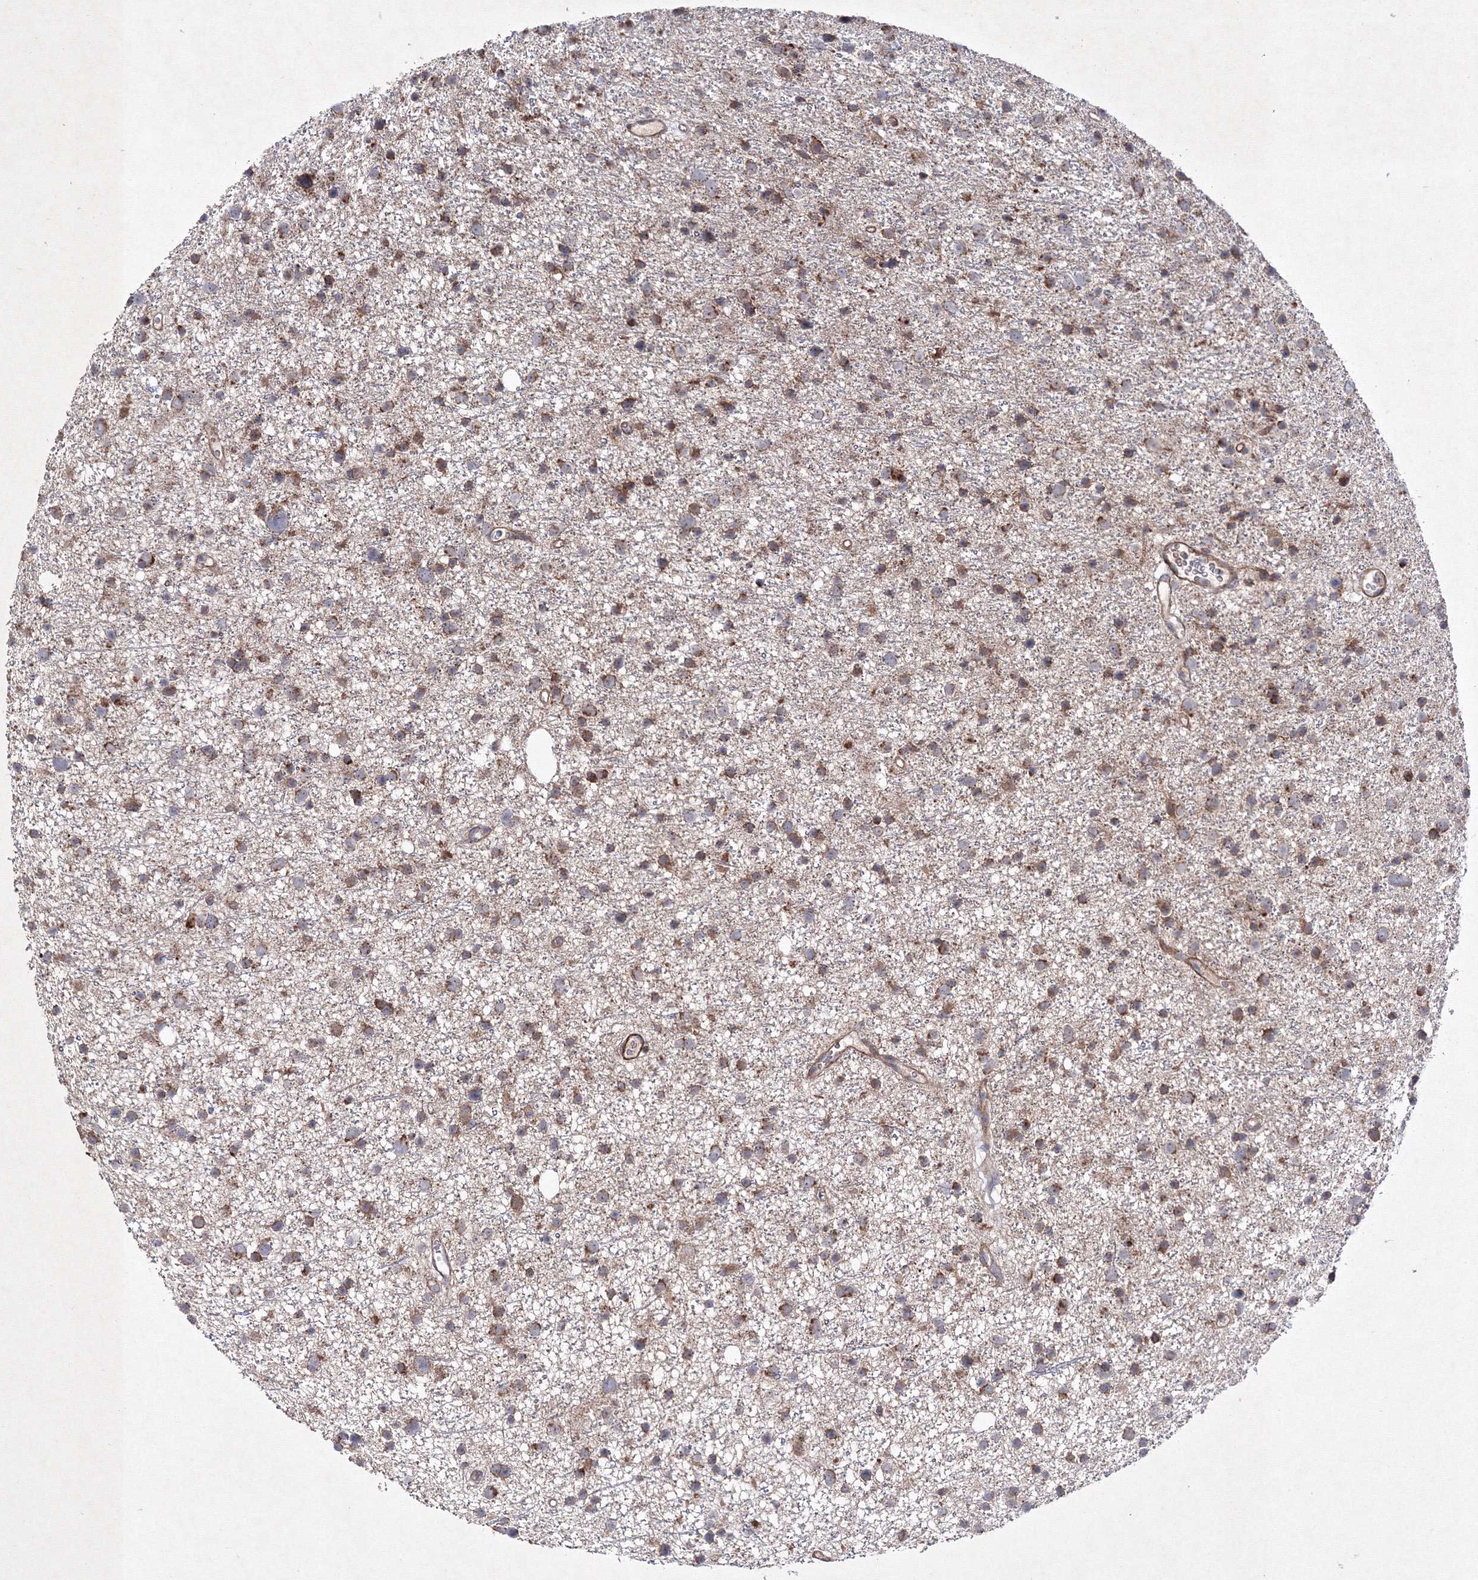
{"staining": {"intensity": "moderate", "quantity": "25%-75%", "location": "cytoplasmic/membranous"}, "tissue": "glioma", "cell_type": "Tumor cells", "image_type": "cancer", "snomed": [{"axis": "morphology", "description": "Glioma, malignant, Low grade"}, {"axis": "topography", "description": "Cerebral cortex"}], "caption": "There is medium levels of moderate cytoplasmic/membranous expression in tumor cells of glioma, as demonstrated by immunohistochemical staining (brown color).", "gene": "GFM1", "patient": {"sex": "female", "age": 39}}